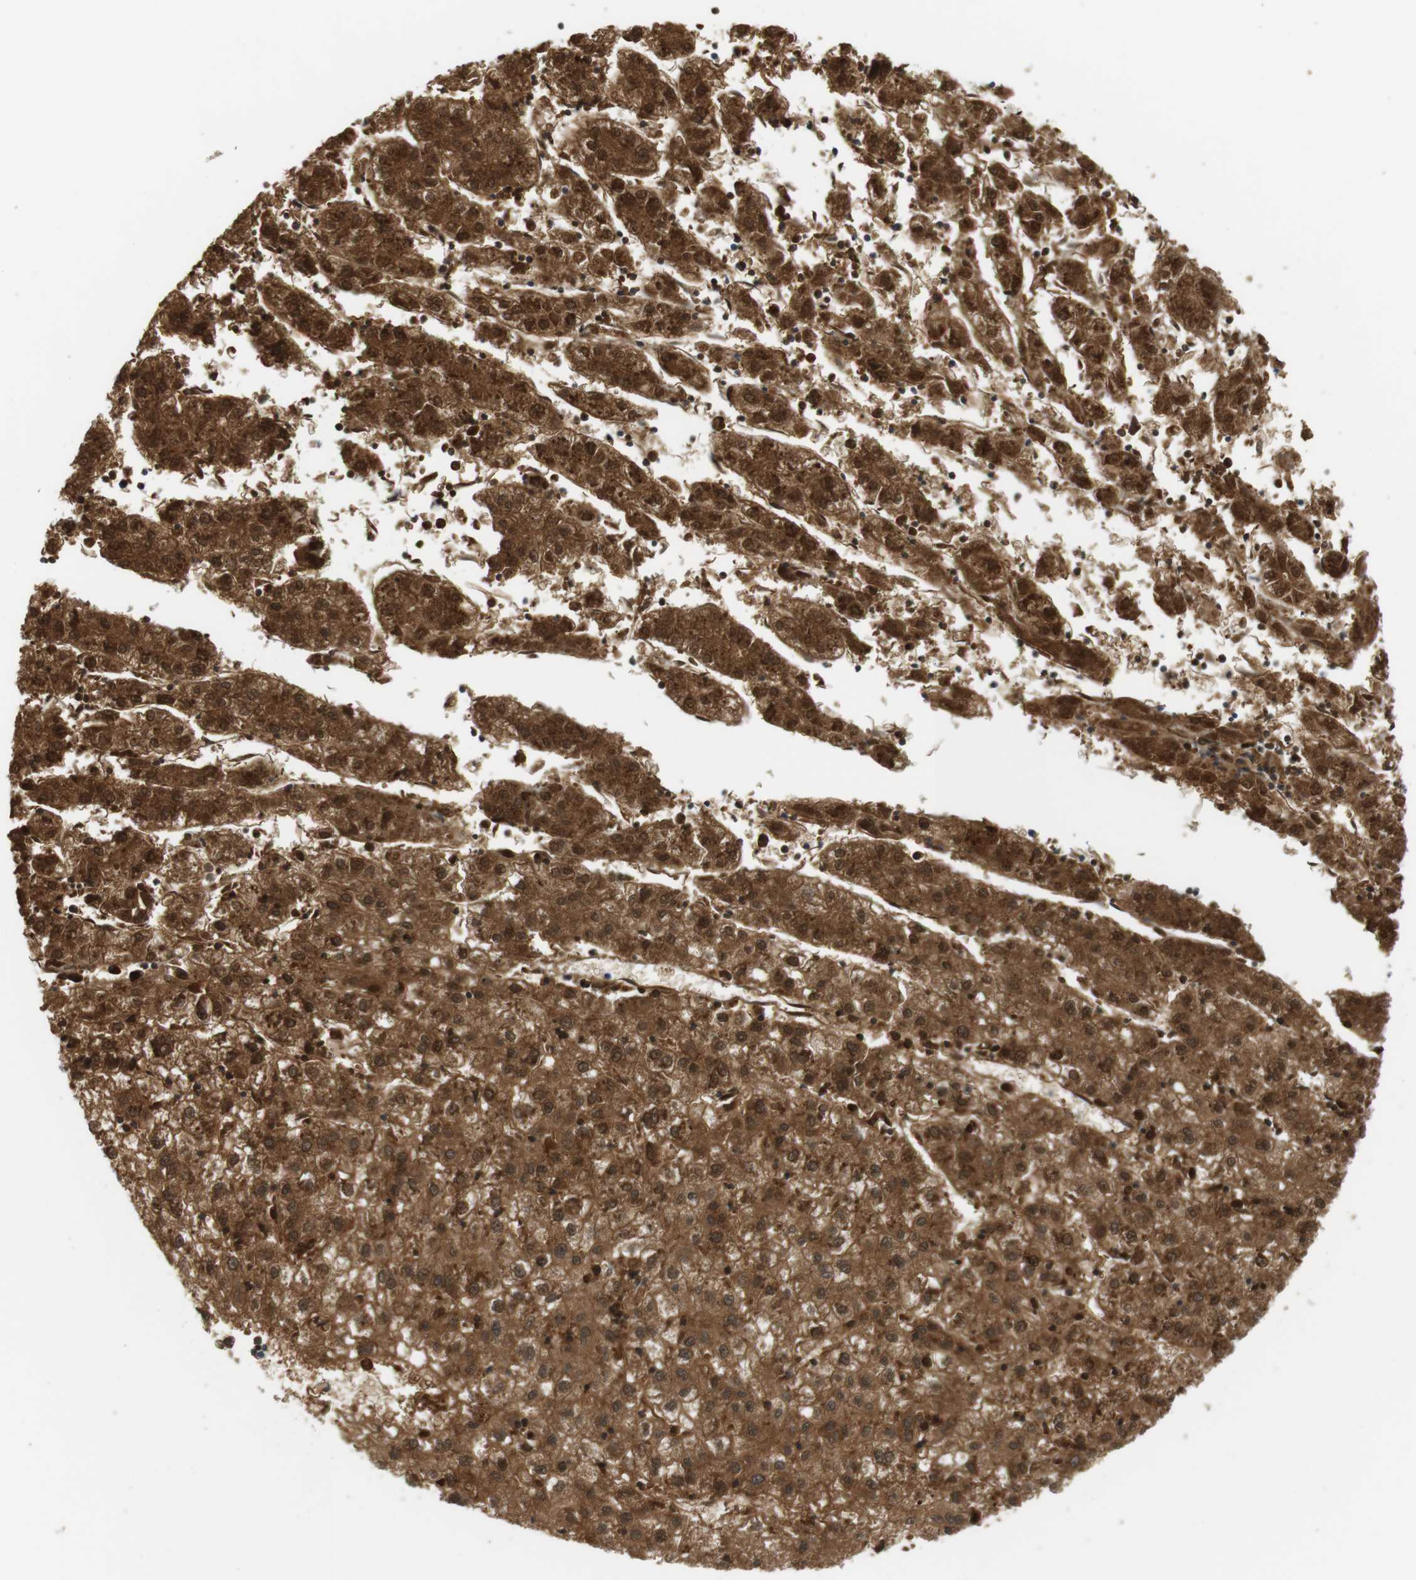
{"staining": {"intensity": "strong", "quantity": ">75%", "location": "cytoplasmic/membranous,nuclear"}, "tissue": "liver cancer", "cell_type": "Tumor cells", "image_type": "cancer", "snomed": [{"axis": "morphology", "description": "Carcinoma, Hepatocellular, NOS"}, {"axis": "topography", "description": "Liver"}], "caption": "Immunohistochemical staining of hepatocellular carcinoma (liver) reveals high levels of strong cytoplasmic/membranous and nuclear protein positivity in about >75% of tumor cells.", "gene": "CREB3L2", "patient": {"sex": "male", "age": 72}}